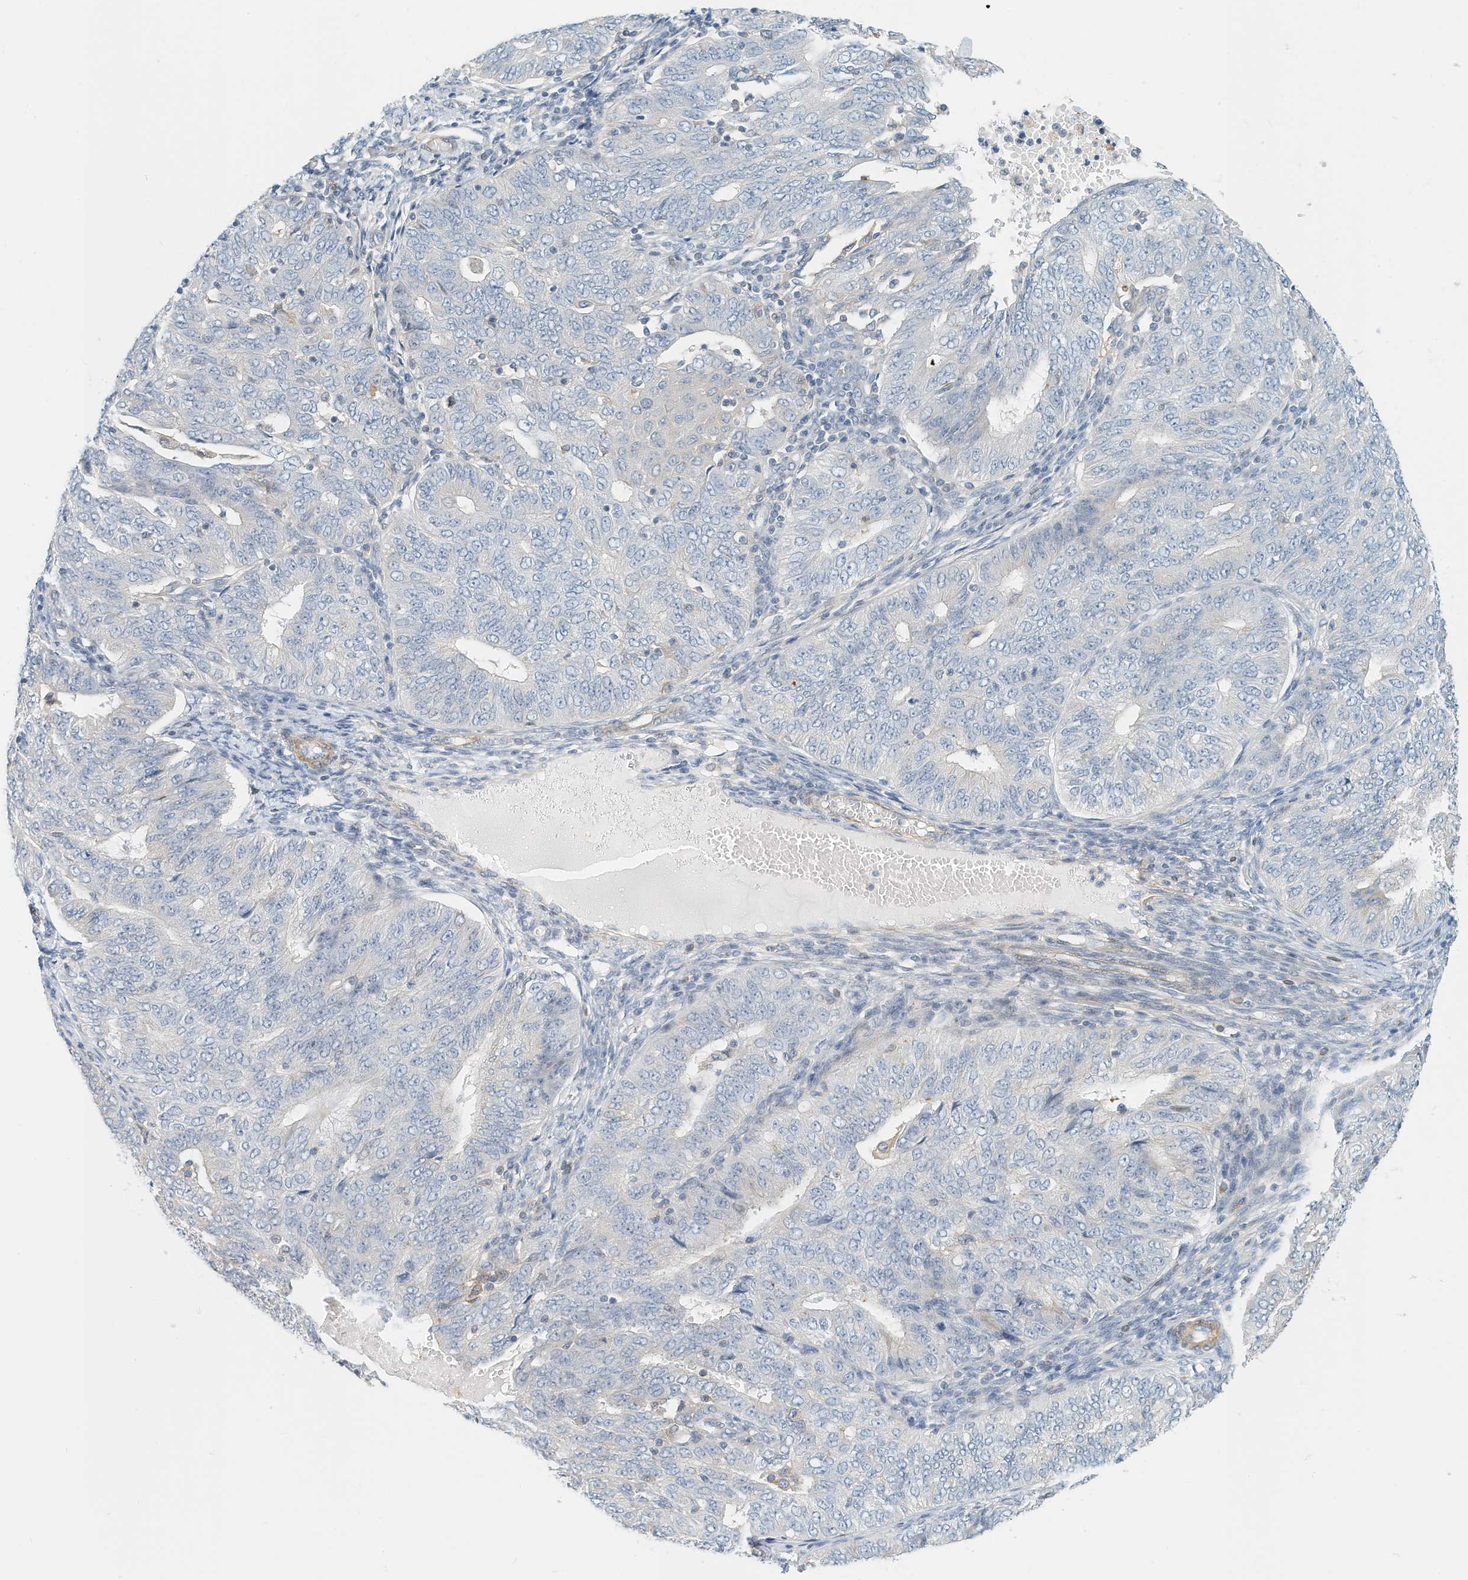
{"staining": {"intensity": "negative", "quantity": "none", "location": "none"}, "tissue": "endometrial cancer", "cell_type": "Tumor cells", "image_type": "cancer", "snomed": [{"axis": "morphology", "description": "Adenocarcinoma, NOS"}, {"axis": "topography", "description": "Endometrium"}], "caption": "There is no significant staining in tumor cells of endometrial adenocarcinoma. (IHC, brightfield microscopy, high magnification).", "gene": "MICAL1", "patient": {"sex": "female", "age": 32}}